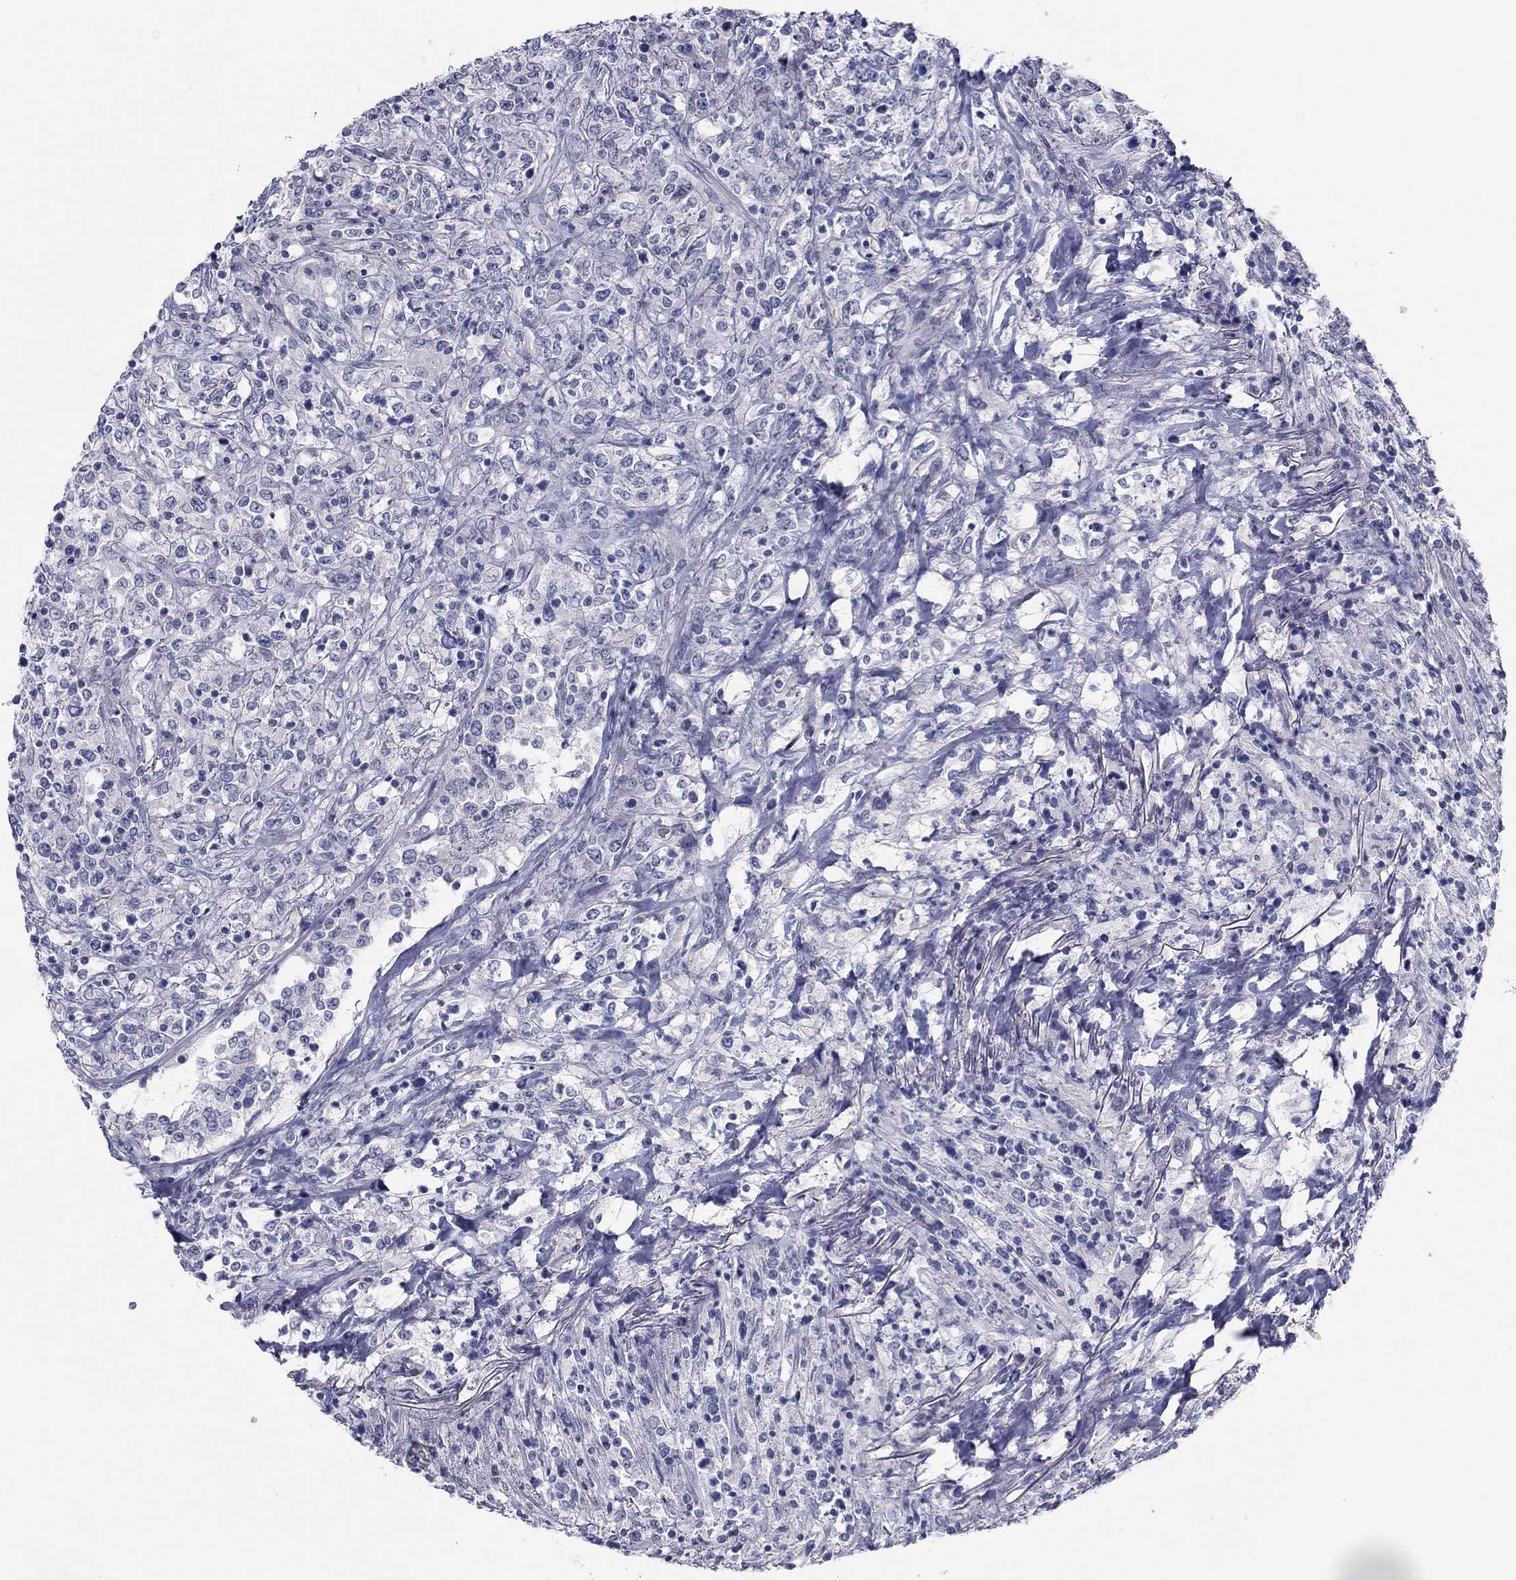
{"staining": {"intensity": "negative", "quantity": "none", "location": "none"}, "tissue": "lymphoma", "cell_type": "Tumor cells", "image_type": "cancer", "snomed": [{"axis": "morphology", "description": "Malignant lymphoma, non-Hodgkin's type, High grade"}, {"axis": "topography", "description": "Lung"}], "caption": "High-grade malignant lymphoma, non-Hodgkin's type stained for a protein using IHC reveals no expression tumor cells.", "gene": "PLS1", "patient": {"sex": "male", "age": 79}}